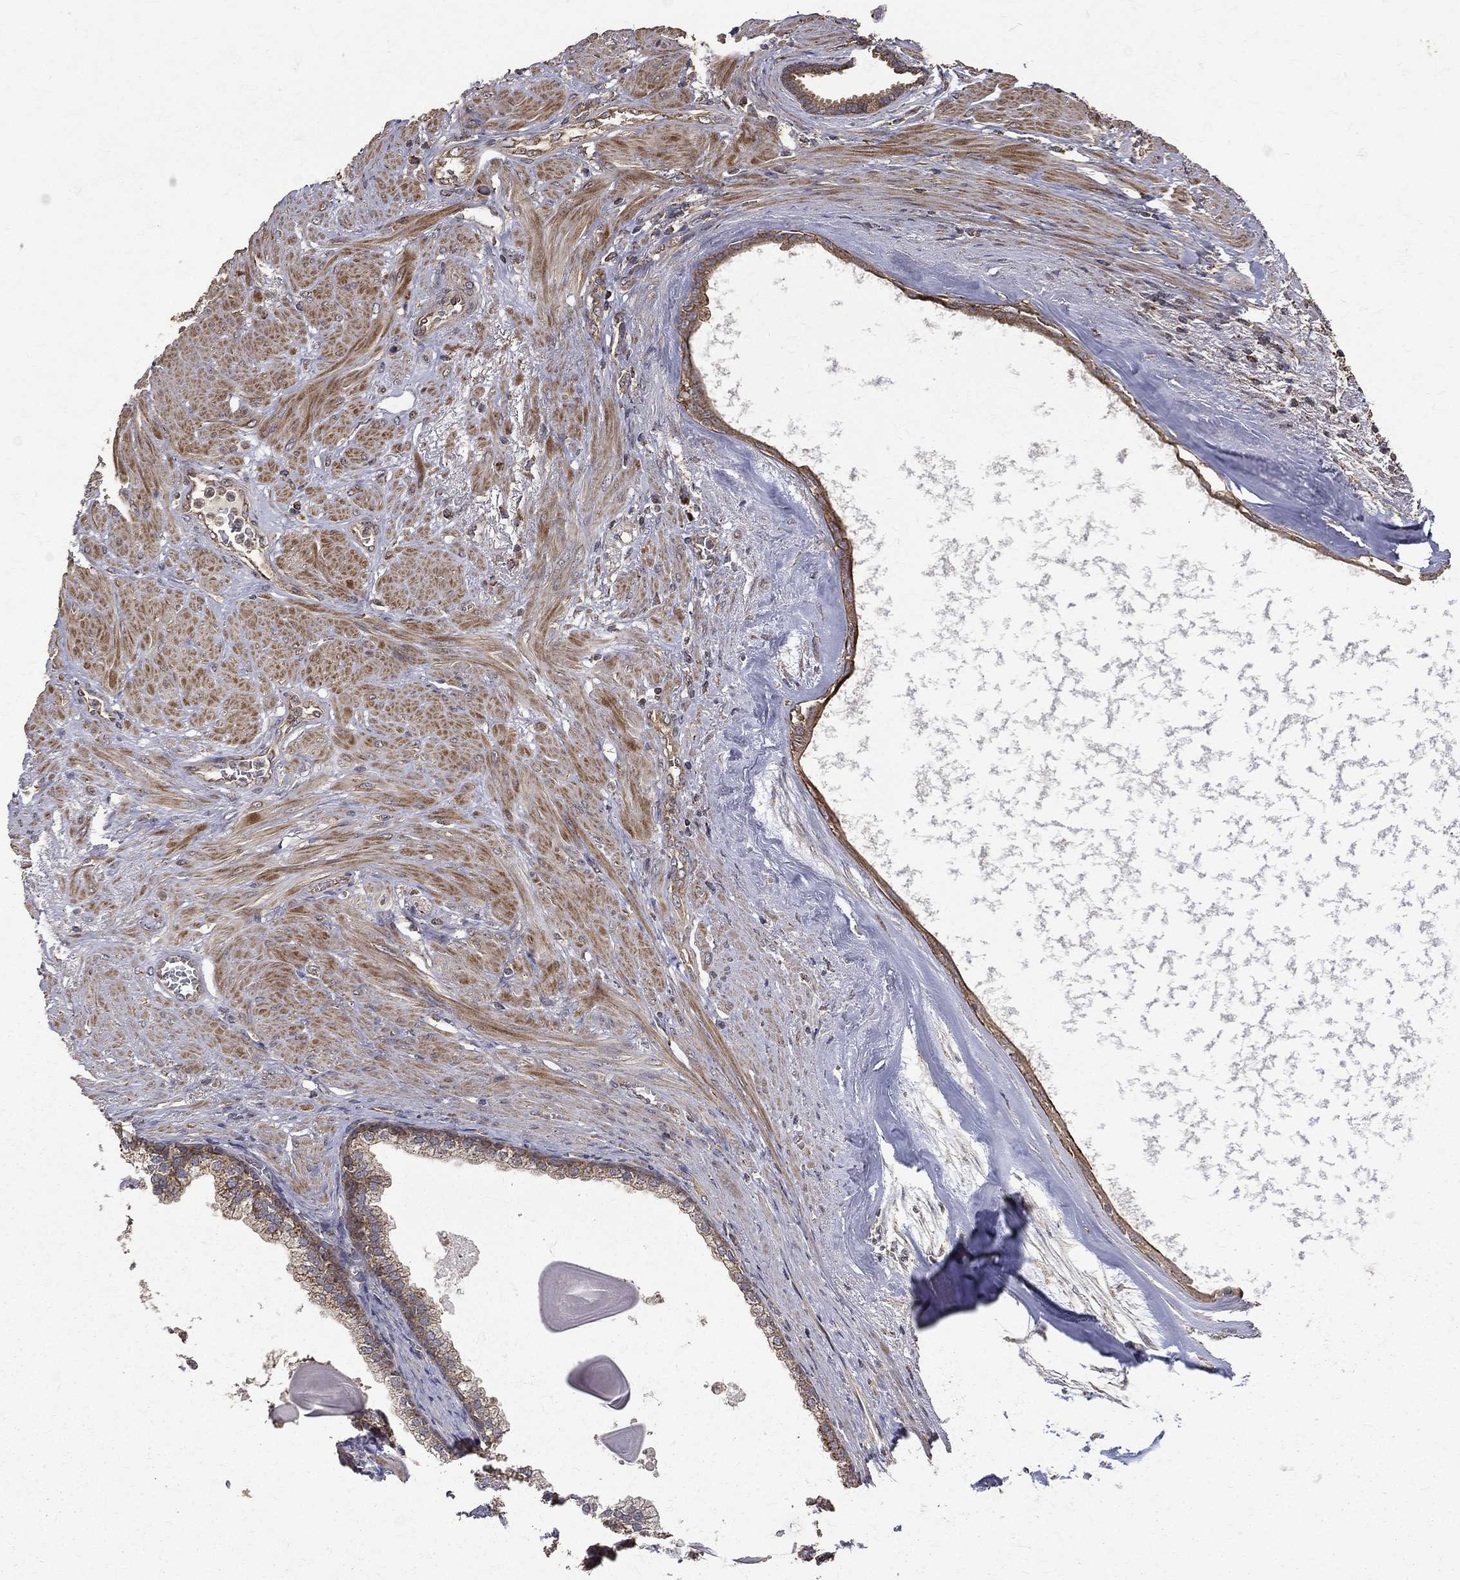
{"staining": {"intensity": "moderate", "quantity": ">75%", "location": "cytoplasmic/membranous"}, "tissue": "prostate cancer", "cell_type": "Tumor cells", "image_type": "cancer", "snomed": [{"axis": "morphology", "description": "Adenocarcinoma, NOS"}, {"axis": "topography", "description": "Prostate"}], "caption": "IHC image of neoplastic tissue: human prostate adenocarcinoma stained using immunohistochemistry demonstrates medium levels of moderate protein expression localized specifically in the cytoplasmic/membranous of tumor cells, appearing as a cytoplasmic/membranous brown color.", "gene": "RPGR", "patient": {"sex": "male", "age": 69}}